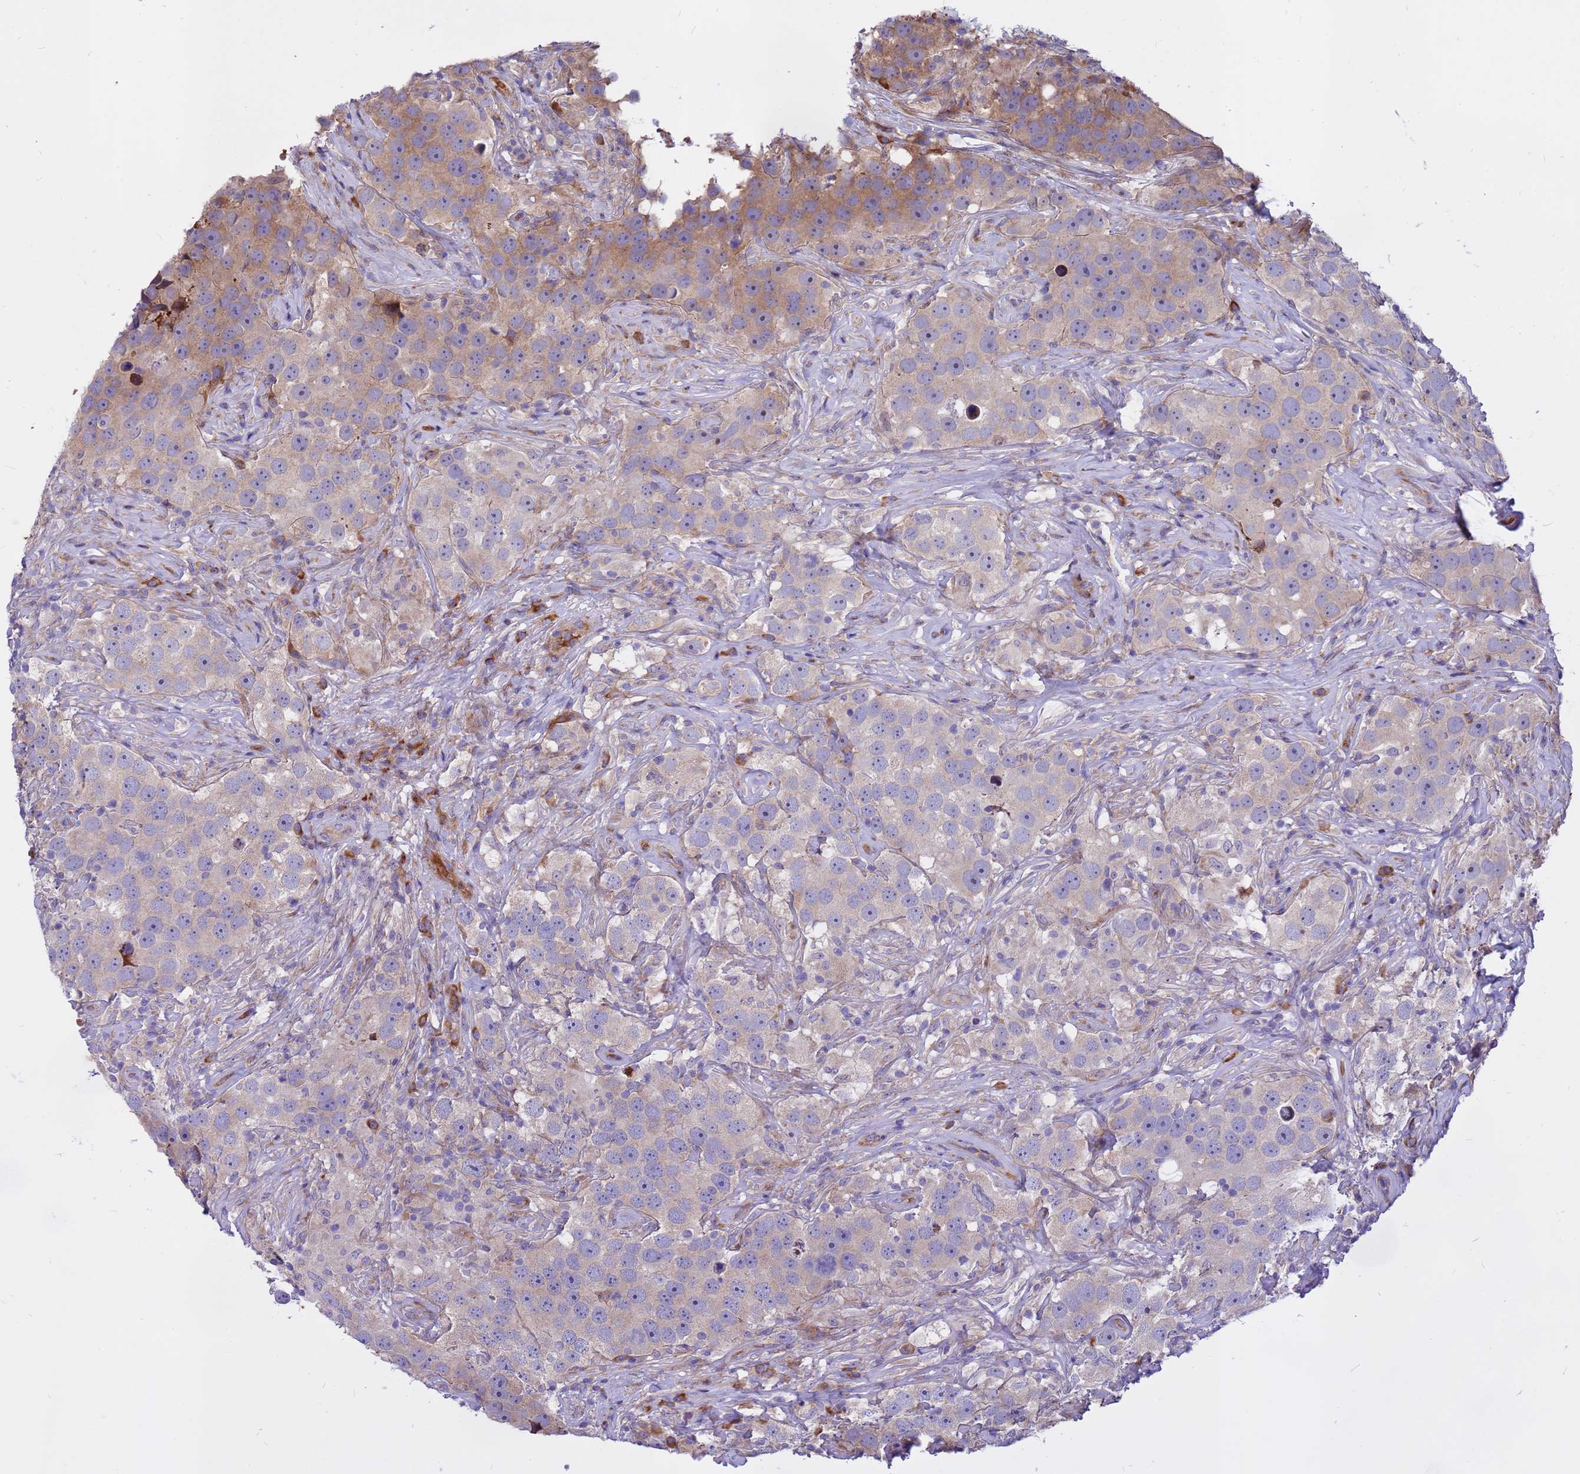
{"staining": {"intensity": "weak", "quantity": "<25%", "location": "cytoplasmic/membranous"}, "tissue": "testis cancer", "cell_type": "Tumor cells", "image_type": "cancer", "snomed": [{"axis": "morphology", "description": "Seminoma, NOS"}, {"axis": "topography", "description": "Testis"}], "caption": "Tumor cells are negative for brown protein staining in seminoma (testis).", "gene": "ZNF669", "patient": {"sex": "male", "age": 49}}